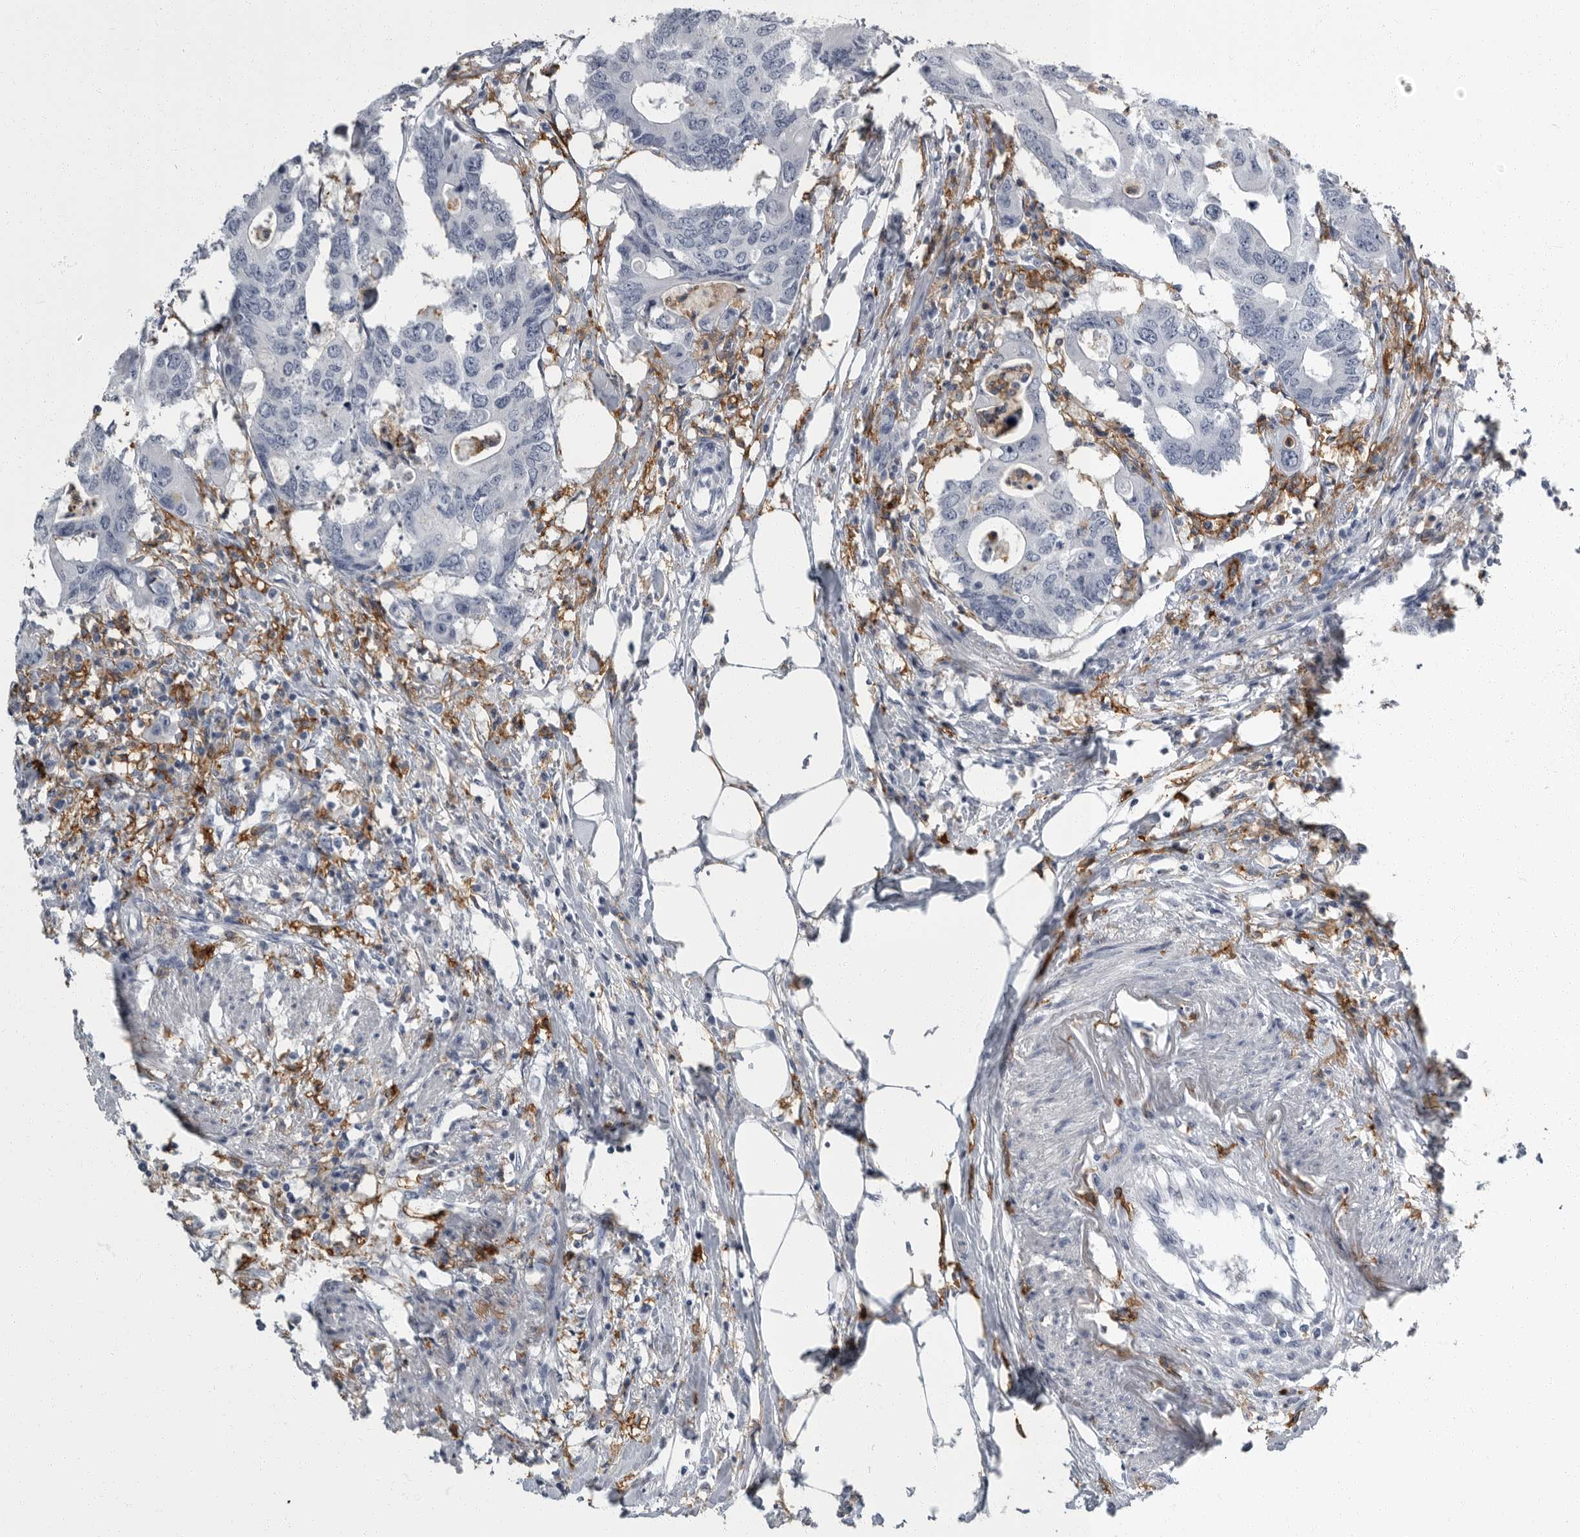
{"staining": {"intensity": "negative", "quantity": "none", "location": "none"}, "tissue": "colorectal cancer", "cell_type": "Tumor cells", "image_type": "cancer", "snomed": [{"axis": "morphology", "description": "Adenocarcinoma, NOS"}, {"axis": "topography", "description": "Colon"}], "caption": "Protein analysis of colorectal cancer shows no significant expression in tumor cells. The staining is performed using DAB brown chromogen with nuclei counter-stained in using hematoxylin.", "gene": "FCER1G", "patient": {"sex": "male", "age": 71}}